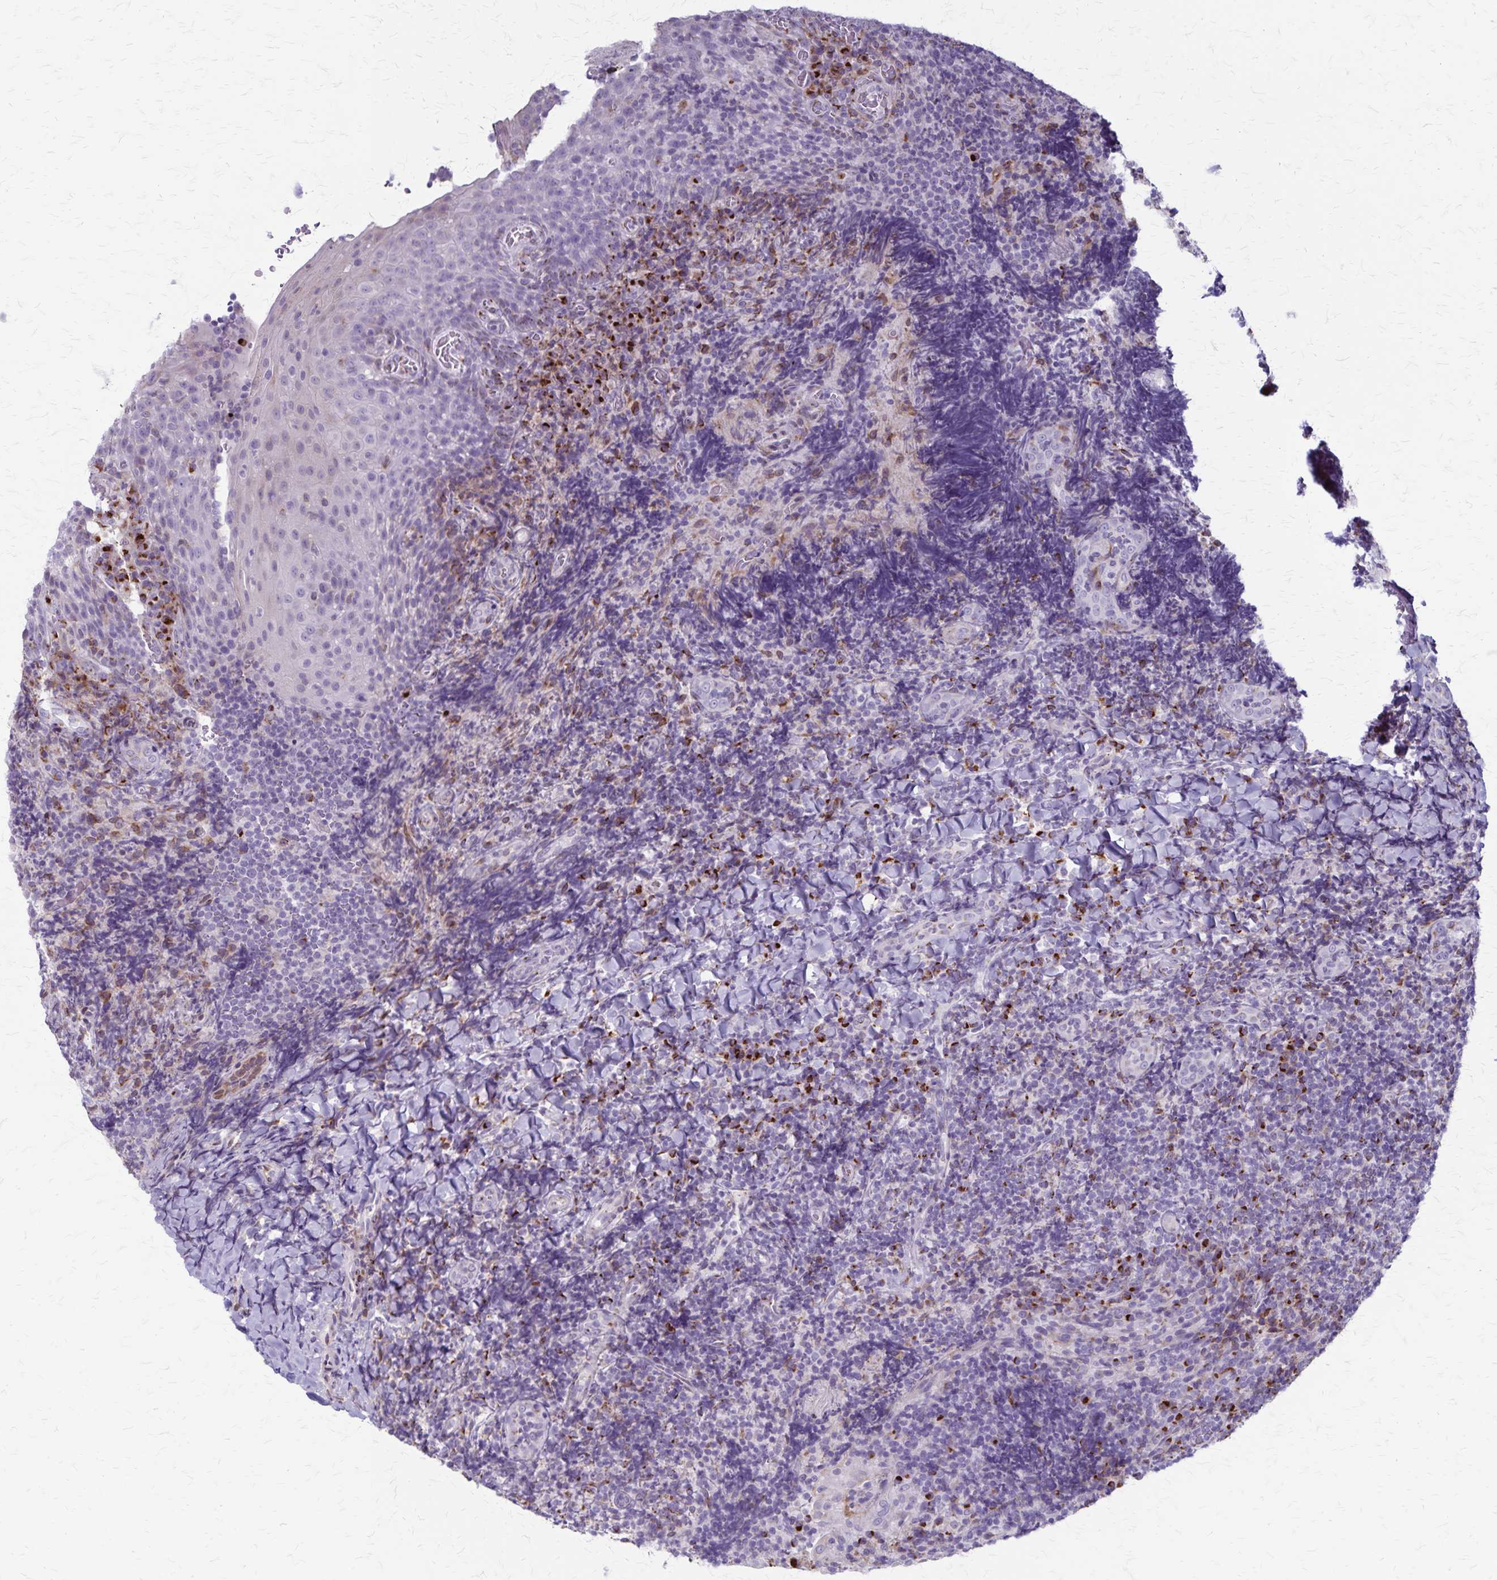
{"staining": {"intensity": "strong", "quantity": "<25%", "location": "cytoplasmic/membranous"}, "tissue": "tonsil", "cell_type": "Non-germinal center cells", "image_type": "normal", "snomed": [{"axis": "morphology", "description": "Normal tissue, NOS"}, {"axis": "topography", "description": "Tonsil"}], "caption": "Tonsil was stained to show a protein in brown. There is medium levels of strong cytoplasmic/membranous expression in about <25% of non-germinal center cells. (brown staining indicates protein expression, while blue staining denotes nuclei).", "gene": "MCFD2", "patient": {"sex": "male", "age": 17}}